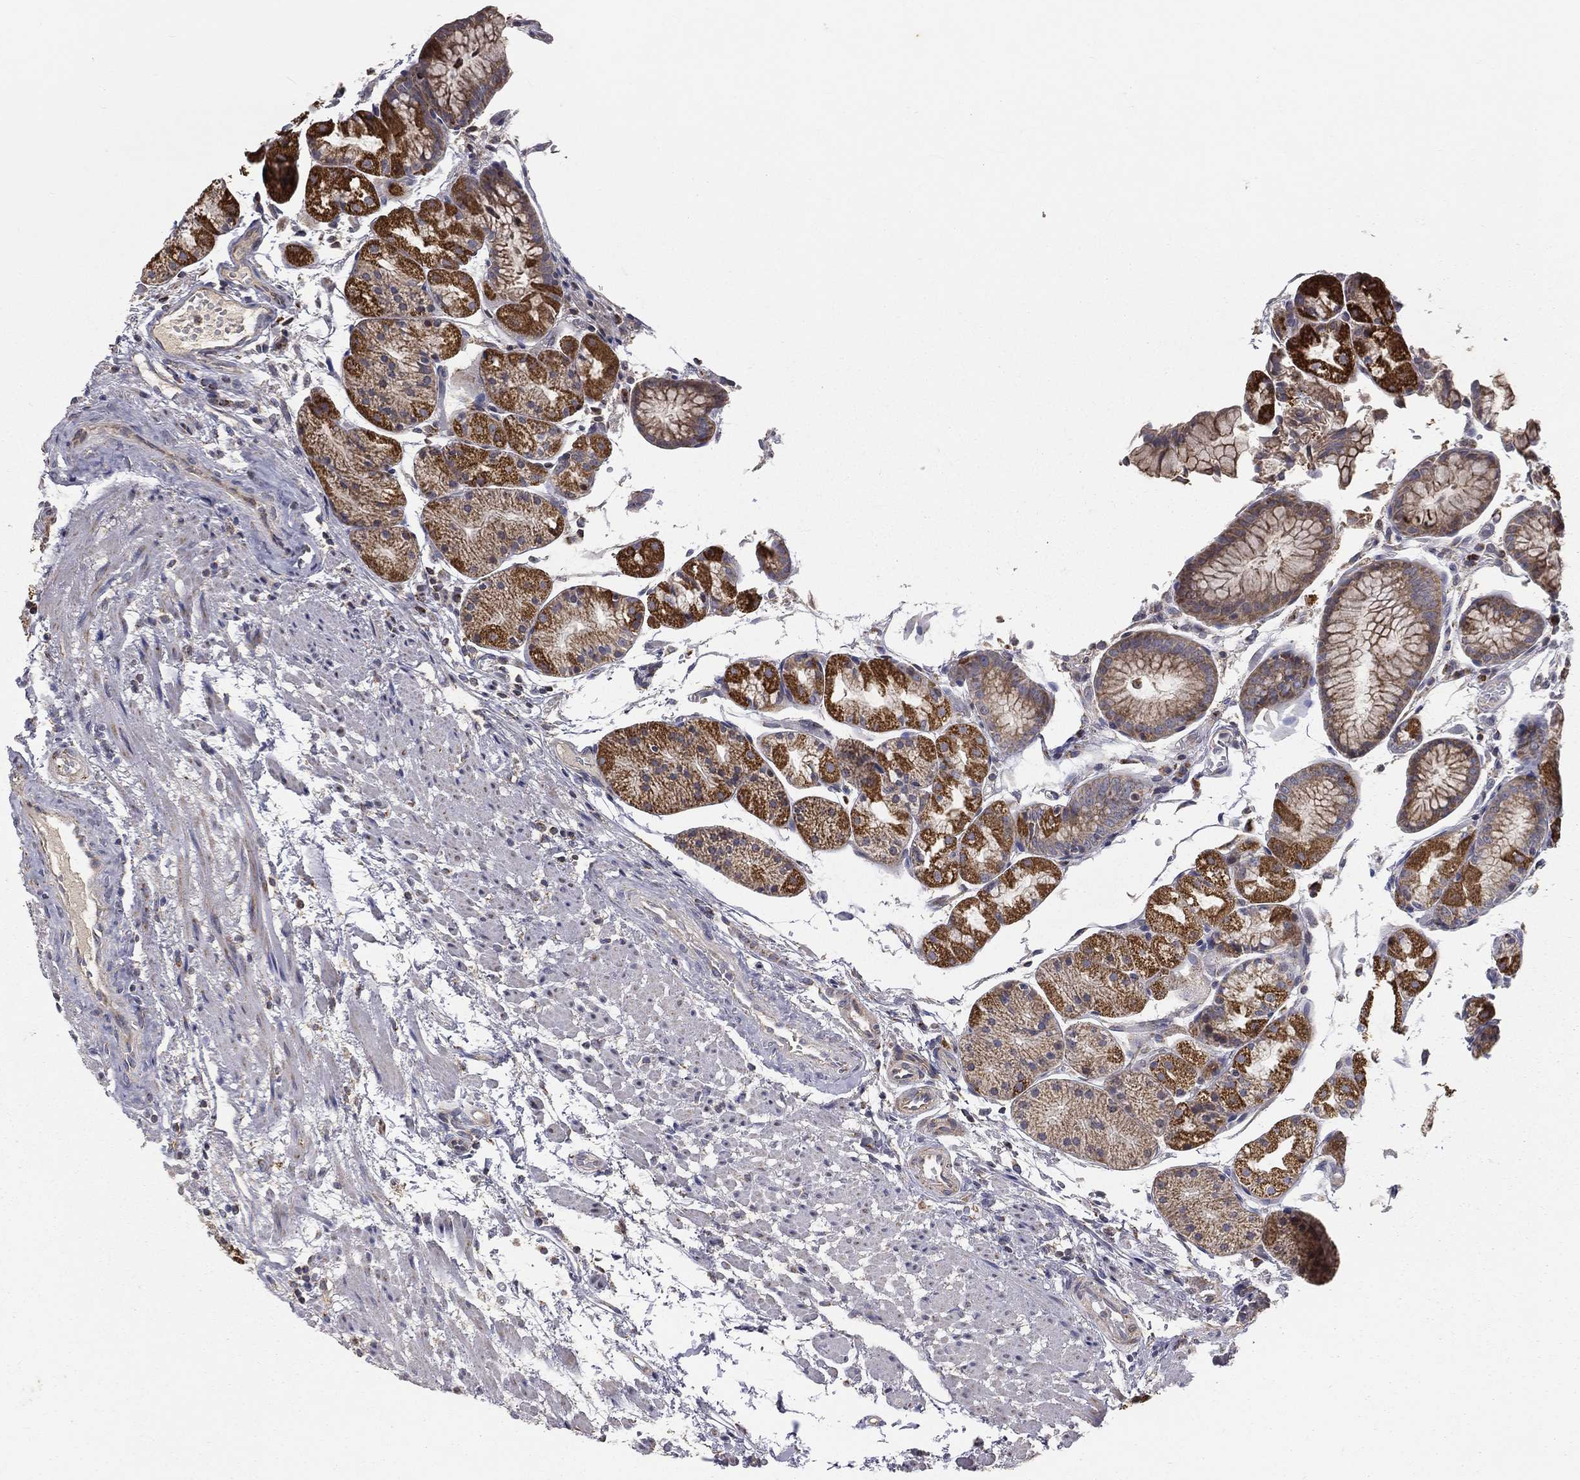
{"staining": {"intensity": "strong", "quantity": "25%-75%", "location": "cytoplasmic/membranous"}, "tissue": "stomach", "cell_type": "Glandular cells", "image_type": "normal", "snomed": [{"axis": "morphology", "description": "Normal tissue, NOS"}, {"axis": "topography", "description": "Stomach, upper"}], "caption": "Glandular cells reveal strong cytoplasmic/membranous staining in about 25%-75% of cells in normal stomach.", "gene": "GPD1", "patient": {"sex": "male", "age": 72}}